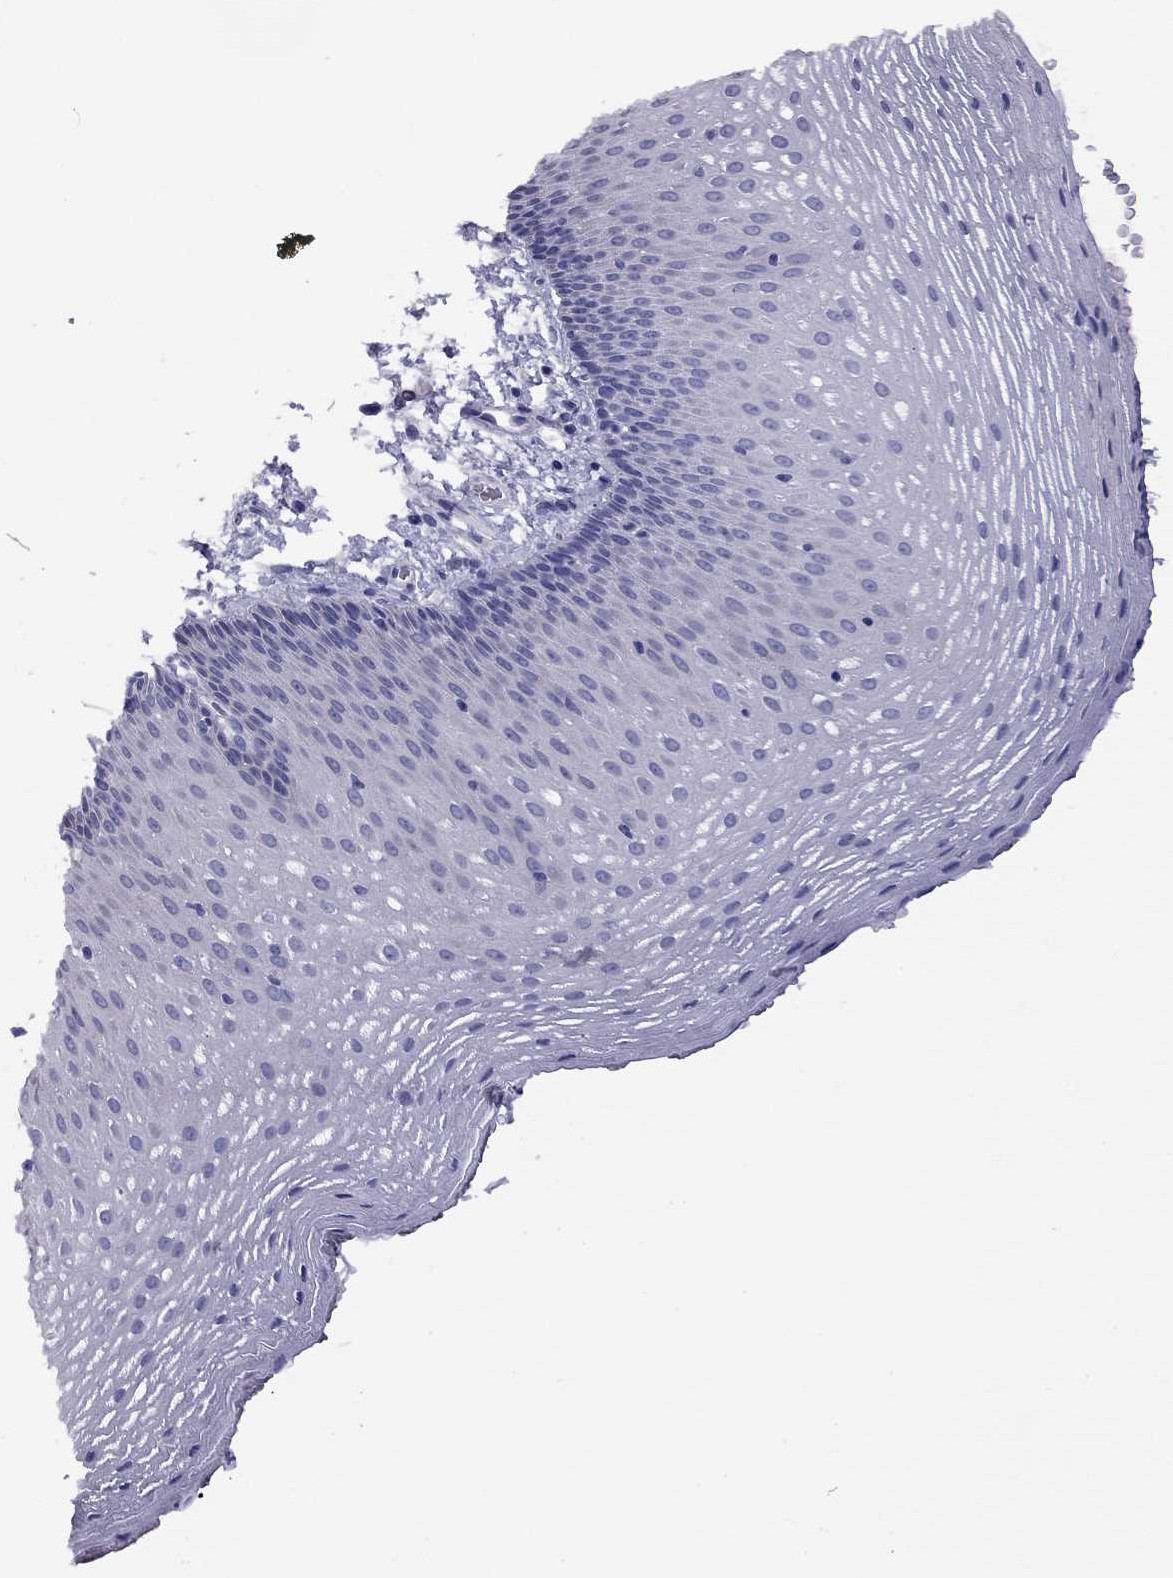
{"staining": {"intensity": "negative", "quantity": "none", "location": "none"}, "tissue": "esophagus", "cell_type": "Squamous epithelial cells", "image_type": "normal", "snomed": [{"axis": "morphology", "description": "Normal tissue, NOS"}, {"axis": "topography", "description": "Esophagus"}], "caption": "An immunohistochemistry (IHC) micrograph of normal esophagus is shown. There is no staining in squamous epithelial cells of esophagus. The staining was performed using DAB to visualize the protein expression in brown, while the nuclei were stained in blue with hematoxylin (Magnification: 20x).", "gene": "GNAT3", "patient": {"sex": "male", "age": 76}}